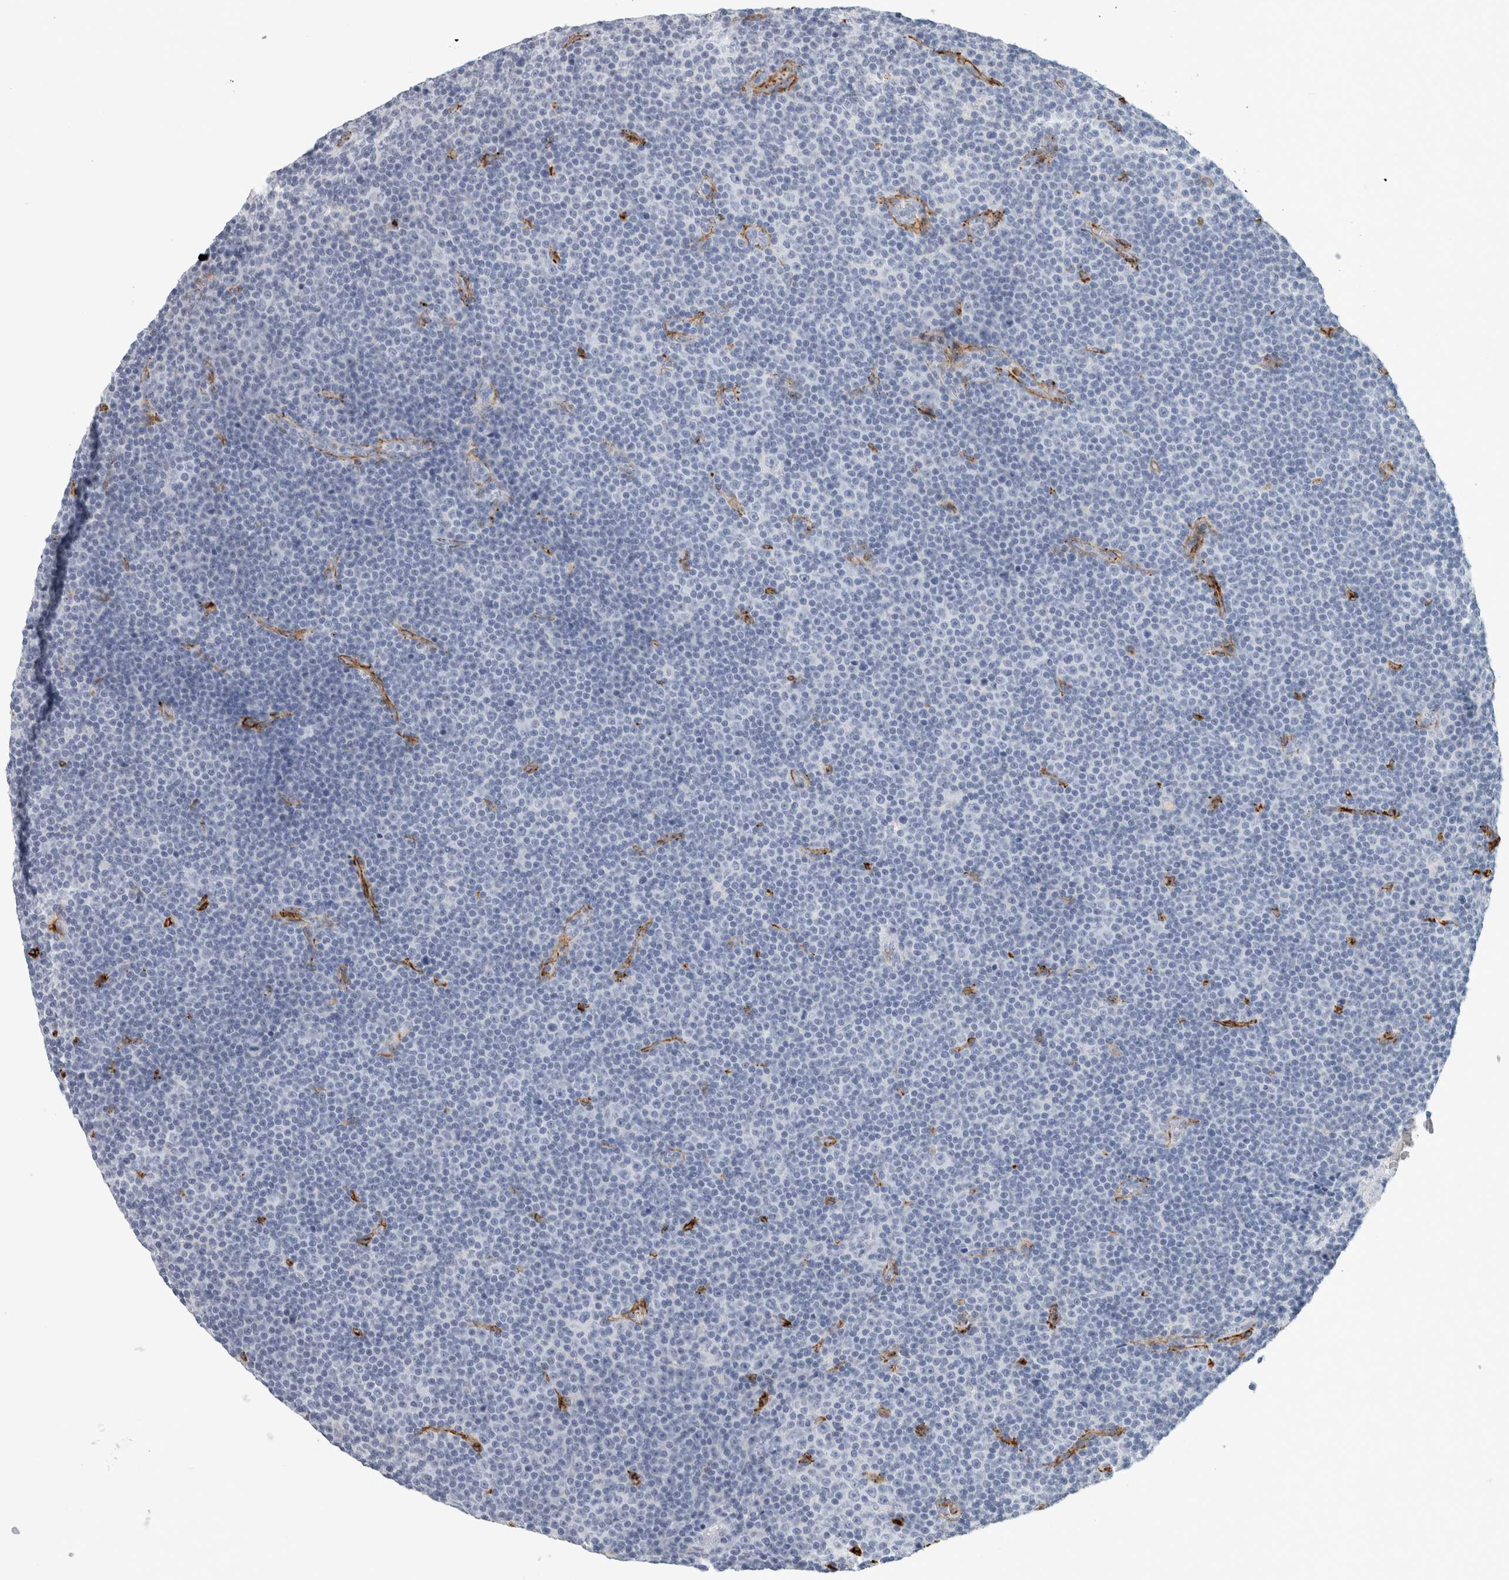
{"staining": {"intensity": "negative", "quantity": "none", "location": "none"}, "tissue": "lymphoma", "cell_type": "Tumor cells", "image_type": "cancer", "snomed": [{"axis": "morphology", "description": "Malignant lymphoma, non-Hodgkin's type, Low grade"}, {"axis": "topography", "description": "Lymph node"}], "caption": "Immunohistochemistry photomicrograph of neoplastic tissue: human low-grade malignant lymphoma, non-Hodgkin's type stained with DAB (3,3'-diaminobenzidine) exhibits no significant protein staining in tumor cells. (DAB immunohistochemistry (IHC) with hematoxylin counter stain).", "gene": "CD36", "patient": {"sex": "female", "age": 67}}